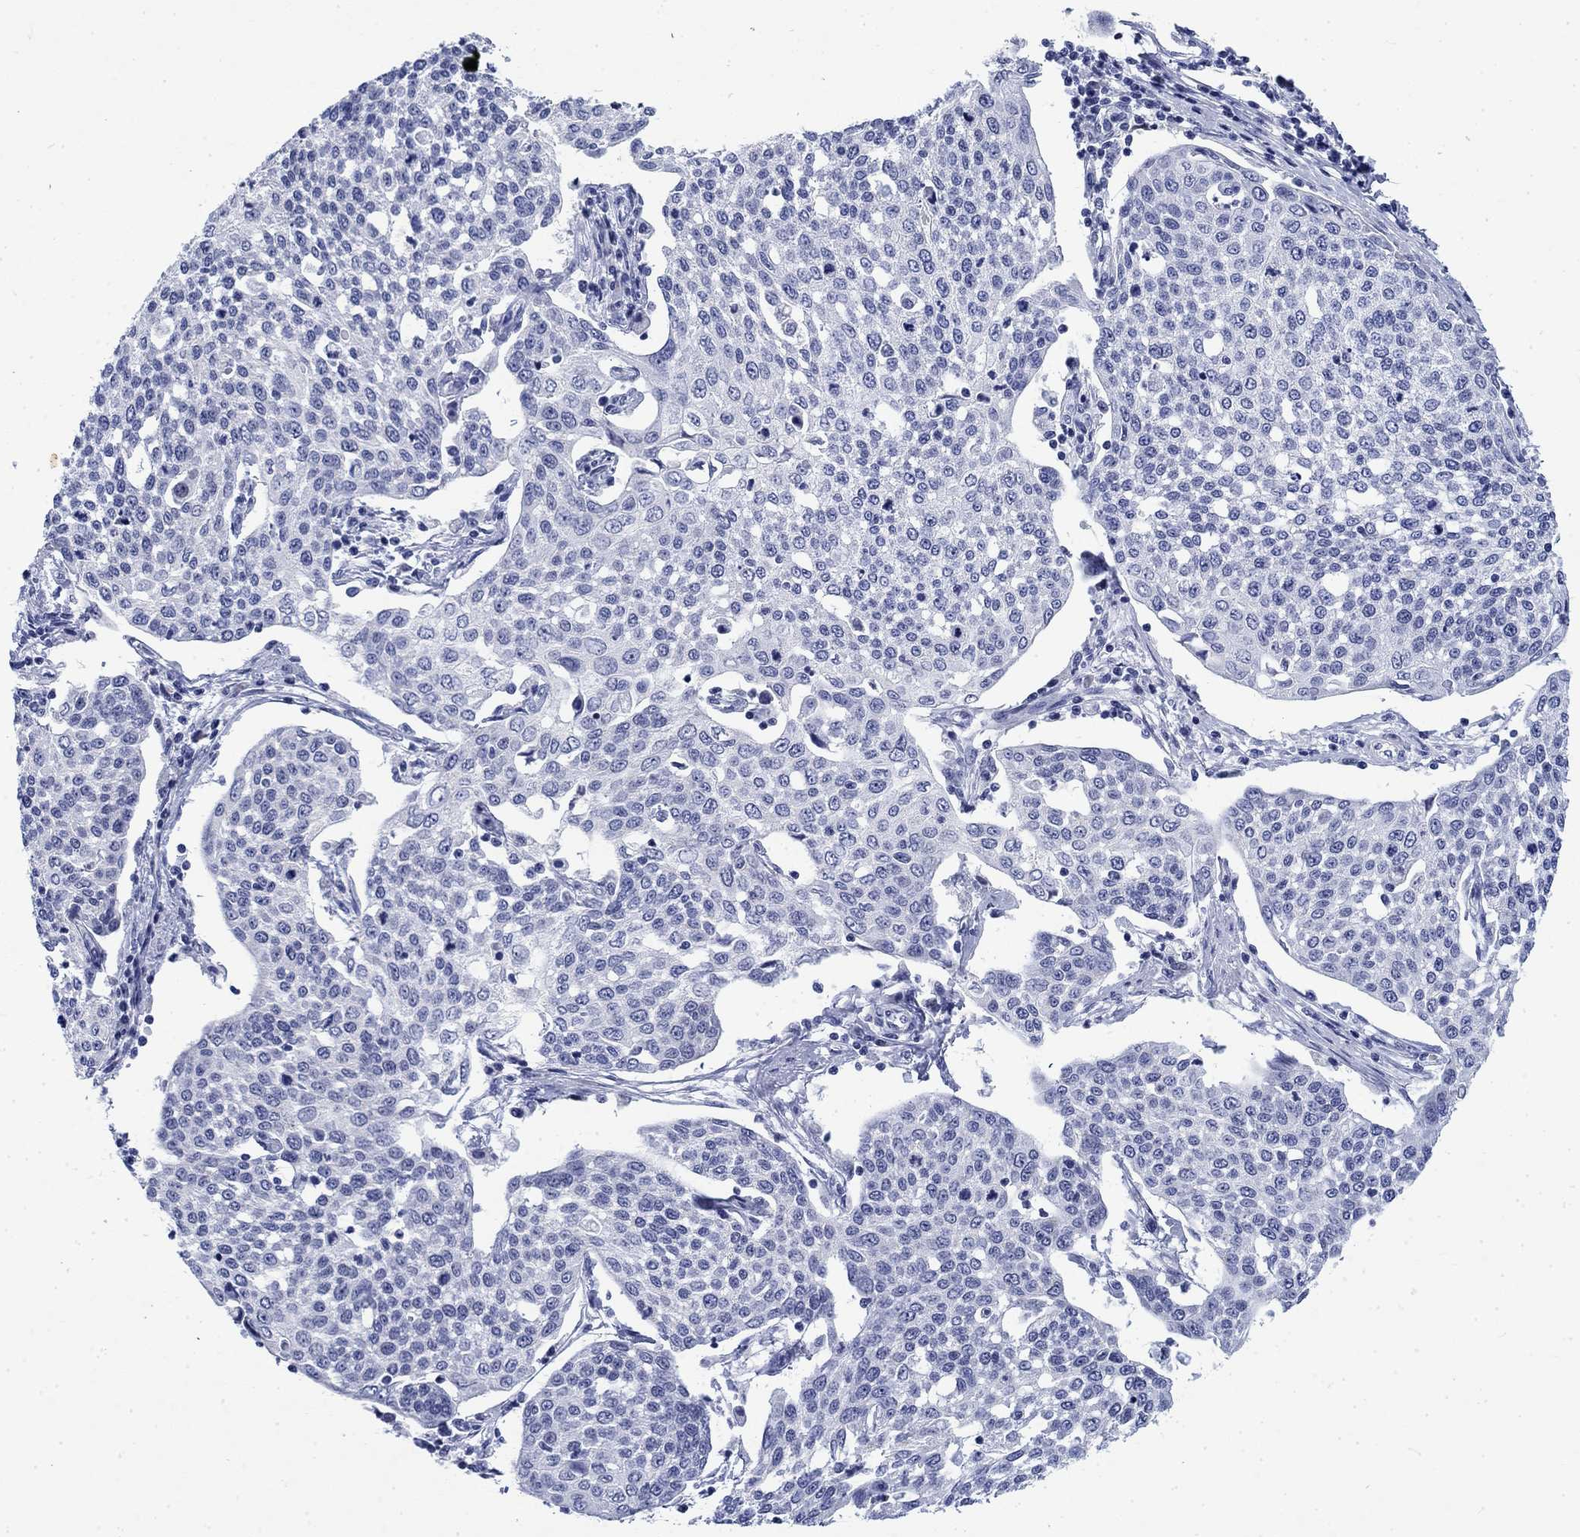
{"staining": {"intensity": "negative", "quantity": "none", "location": "none"}, "tissue": "cervical cancer", "cell_type": "Tumor cells", "image_type": "cancer", "snomed": [{"axis": "morphology", "description": "Squamous cell carcinoma, NOS"}, {"axis": "topography", "description": "Cervix"}], "caption": "An image of cervical squamous cell carcinoma stained for a protein displays no brown staining in tumor cells.", "gene": "KRT76", "patient": {"sex": "female", "age": 34}}